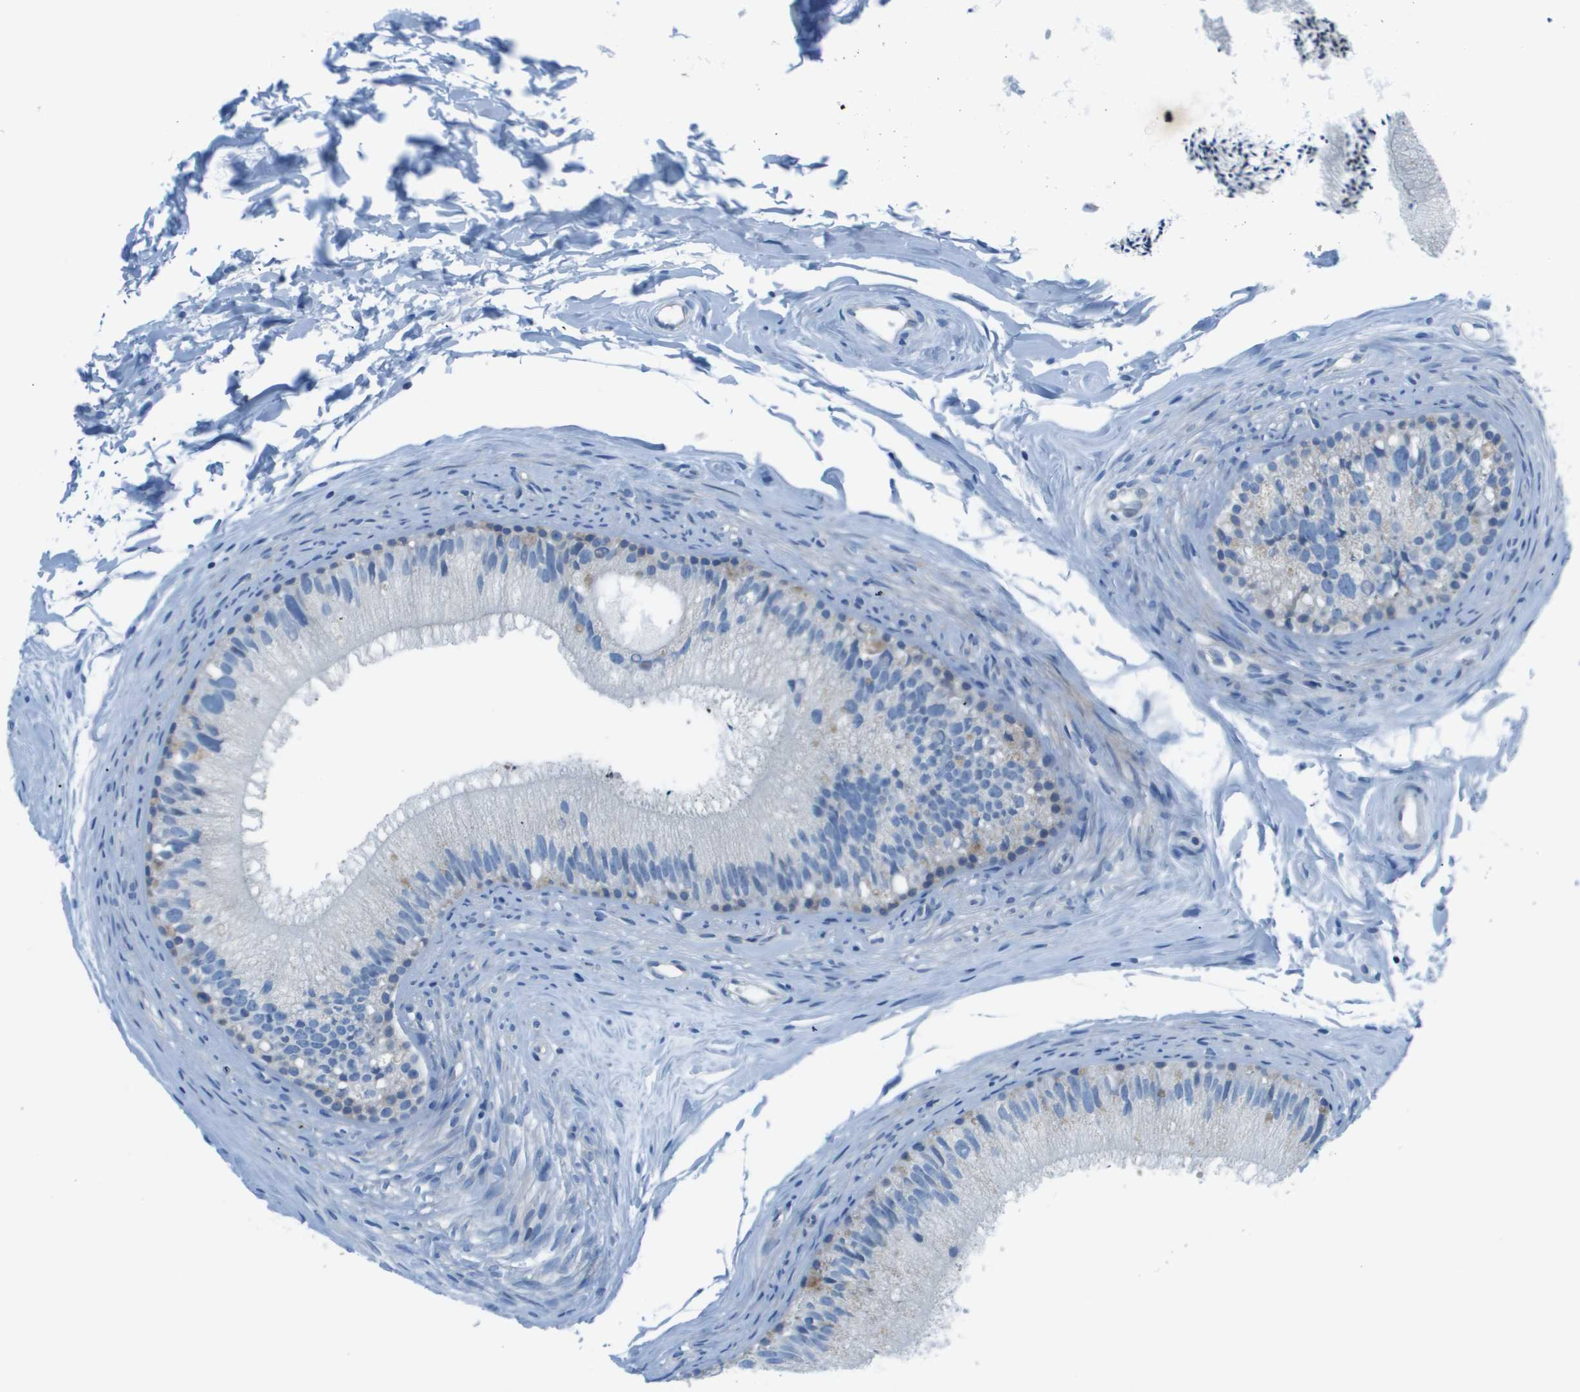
{"staining": {"intensity": "negative", "quantity": "none", "location": "none"}, "tissue": "epididymis", "cell_type": "Glandular cells", "image_type": "normal", "snomed": [{"axis": "morphology", "description": "Normal tissue, NOS"}, {"axis": "topography", "description": "Epididymis"}], "caption": "Immunohistochemistry image of benign epididymis stained for a protein (brown), which demonstrates no staining in glandular cells.", "gene": "STIP1", "patient": {"sex": "male", "age": 56}}